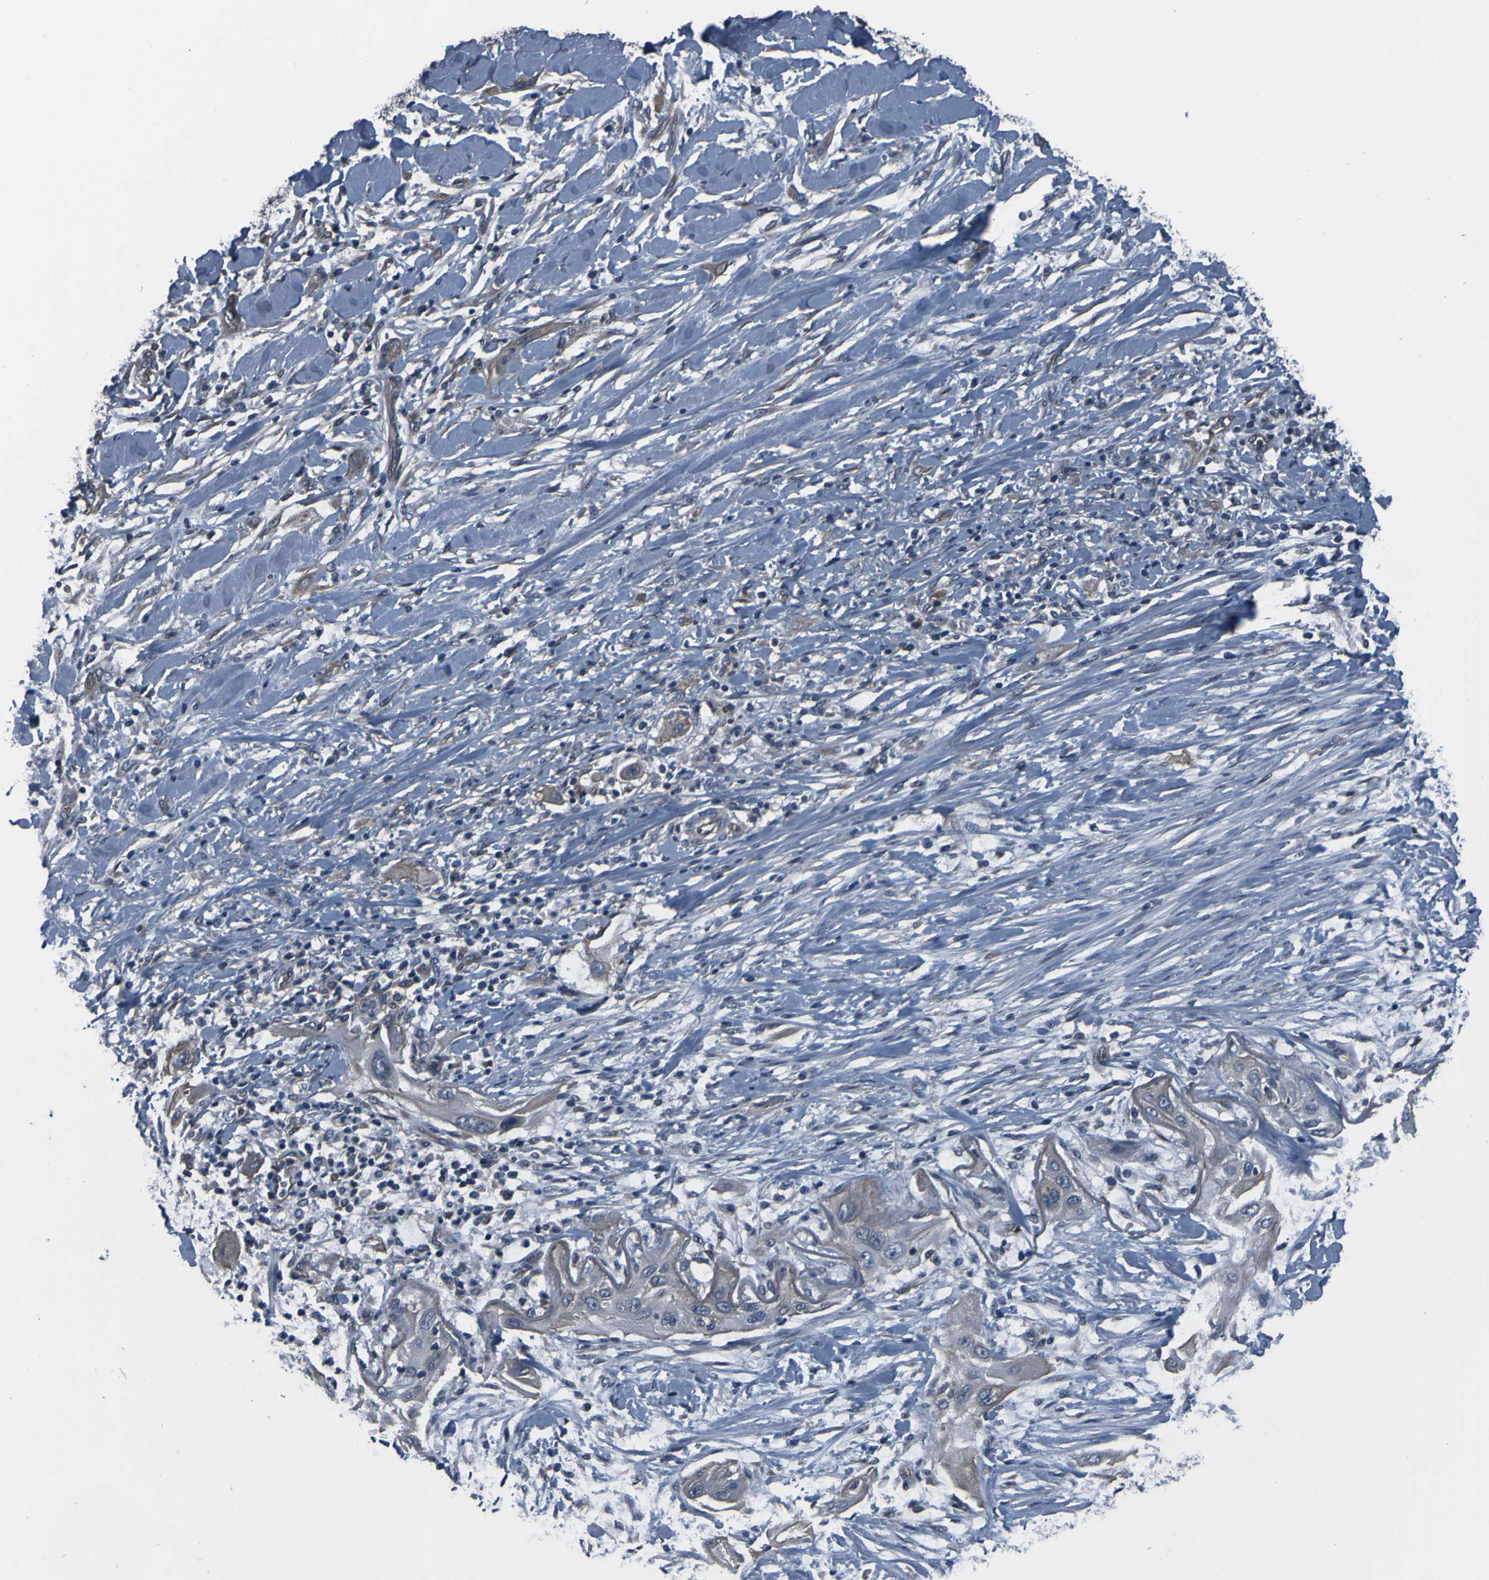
{"staining": {"intensity": "weak", "quantity": ">75%", "location": "cytoplasmic/membranous"}, "tissue": "lung cancer", "cell_type": "Tumor cells", "image_type": "cancer", "snomed": [{"axis": "morphology", "description": "Squamous cell carcinoma, NOS"}, {"axis": "topography", "description": "Lung"}], "caption": "A brown stain labels weak cytoplasmic/membranous expression of a protein in lung cancer (squamous cell carcinoma) tumor cells.", "gene": "GRAMD1A", "patient": {"sex": "female", "age": 47}}